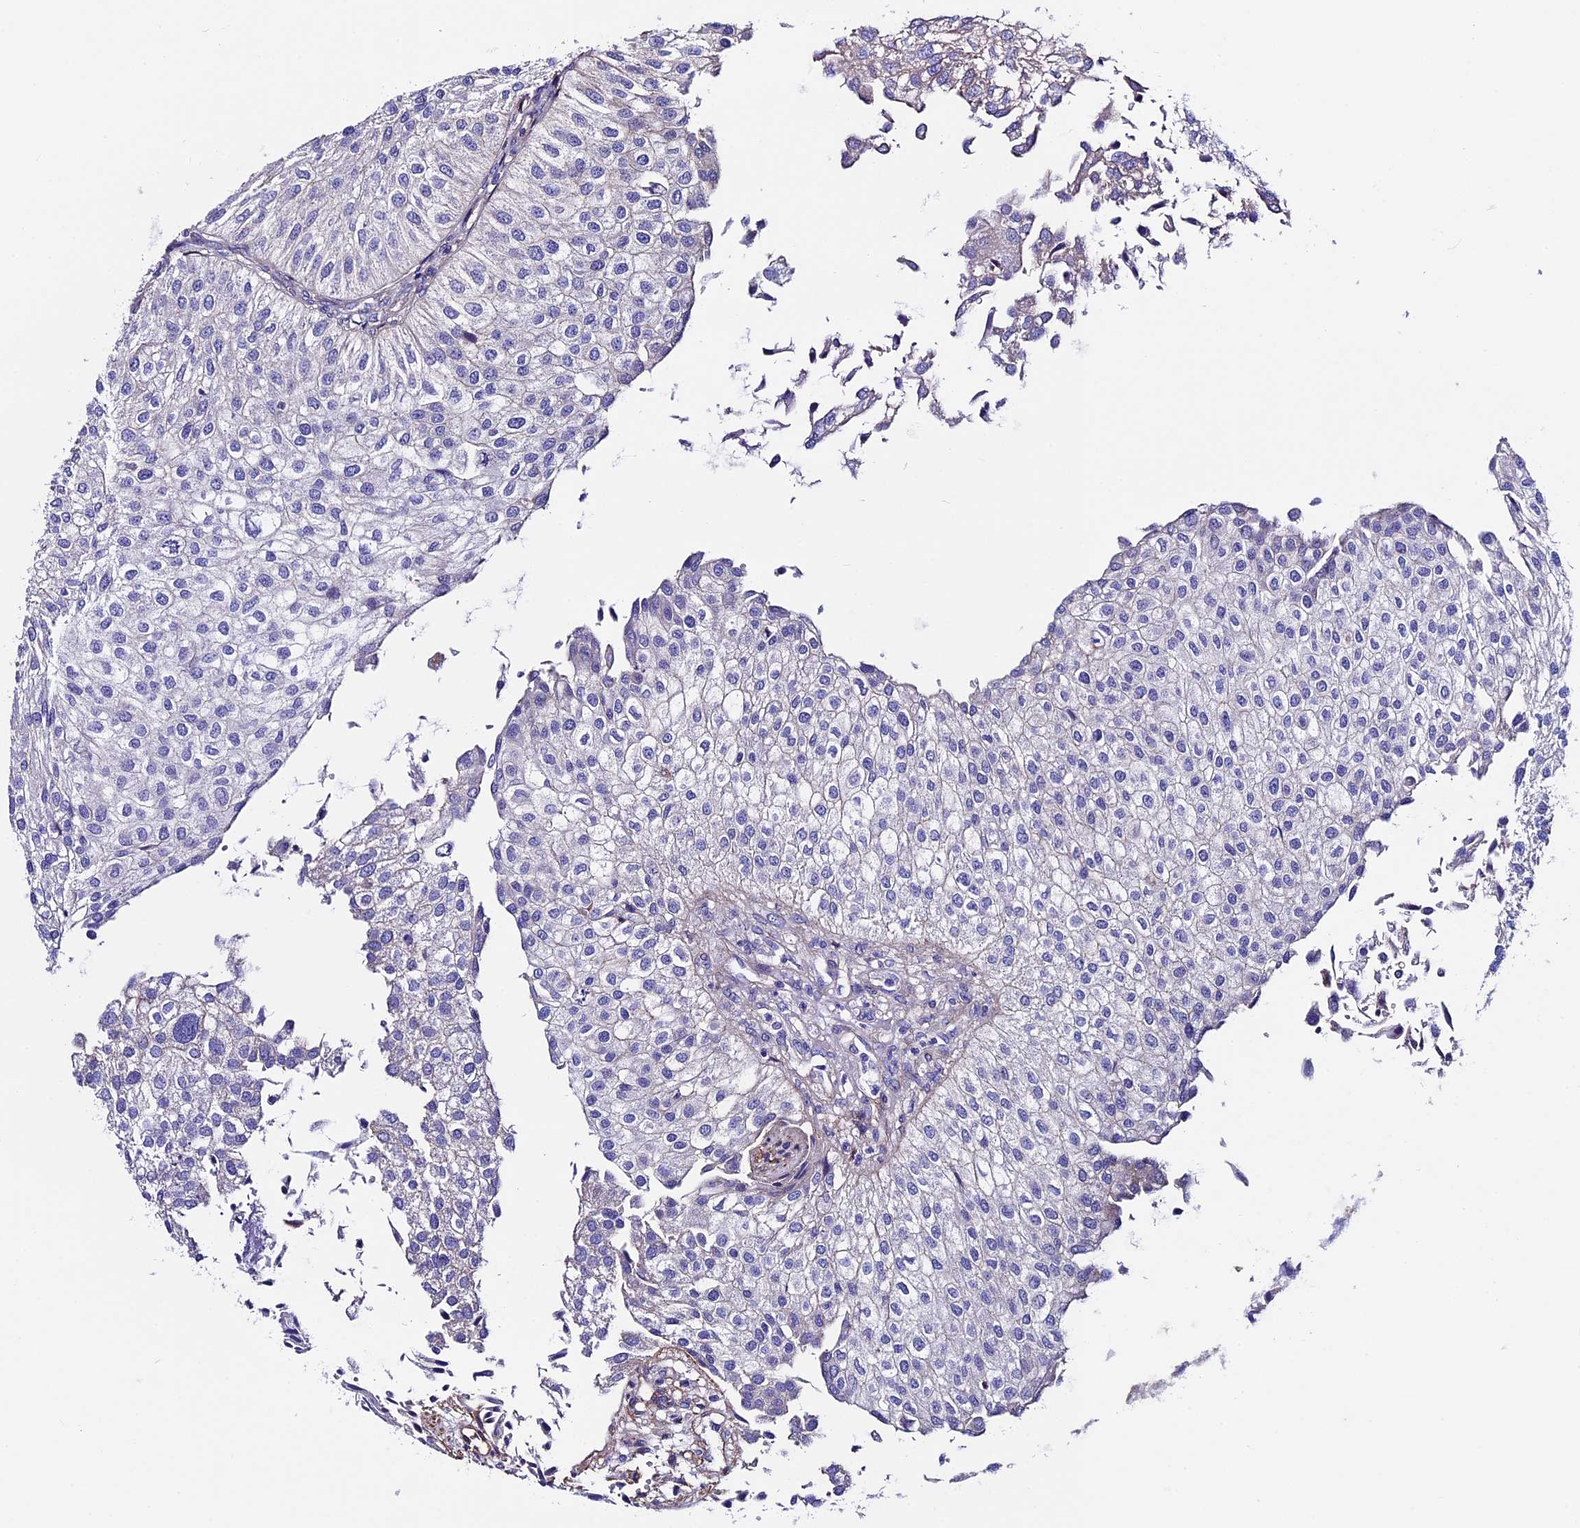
{"staining": {"intensity": "negative", "quantity": "none", "location": "none"}, "tissue": "urothelial cancer", "cell_type": "Tumor cells", "image_type": "cancer", "snomed": [{"axis": "morphology", "description": "Urothelial carcinoma, Low grade"}, {"axis": "topography", "description": "Urinary bladder"}], "caption": "IHC histopathology image of neoplastic tissue: human low-grade urothelial carcinoma stained with DAB (3,3'-diaminobenzidine) displays no significant protein expression in tumor cells.", "gene": "EVA1B", "patient": {"sex": "female", "age": 89}}